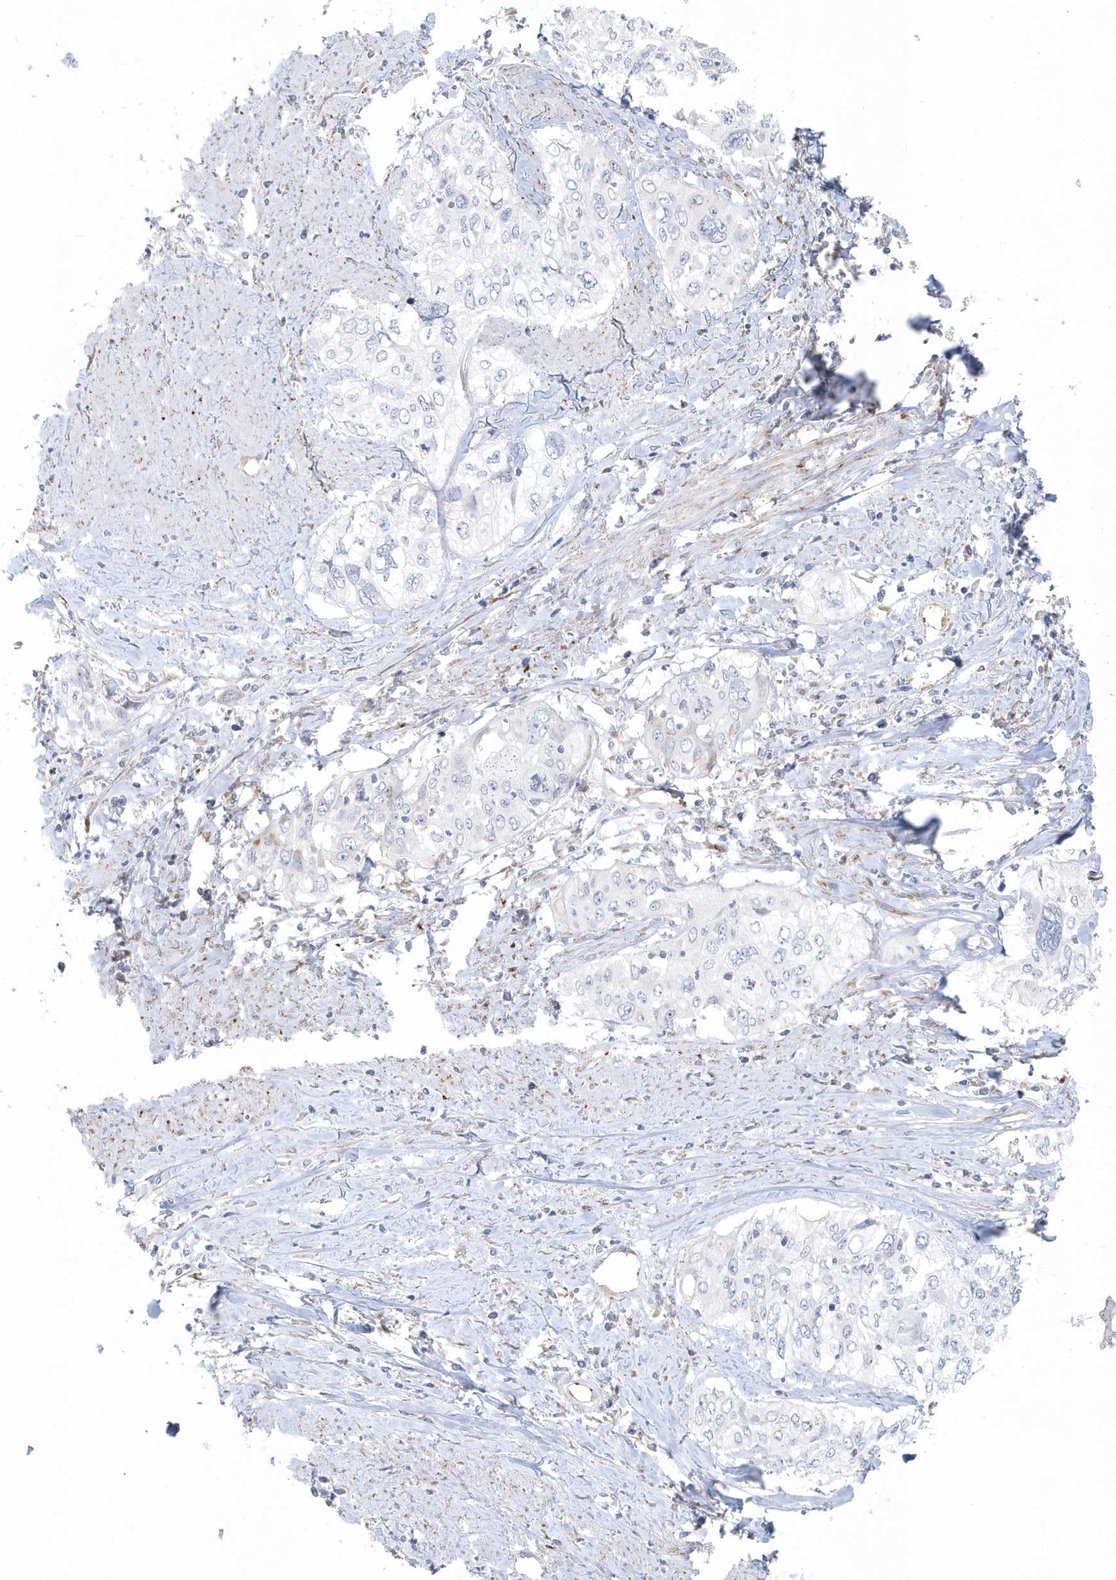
{"staining": {"intensity": "negative", "quantity": "none", "location": "none"}, "tissue": "cervical cancer", "cell_type": "Tumor cells", "image_type": "cancer", "snomed": [{"axis": "morphology", "description": "Squamous cell carcinoma, NOS"}, {"axis": "topography", "description": "Cervix"}], "caption": "Tumor cells show no significant expression in cervical squamous cell carcinoma.", "gene": "GPR152", "patient": {"sex": "female", "age": 31}}